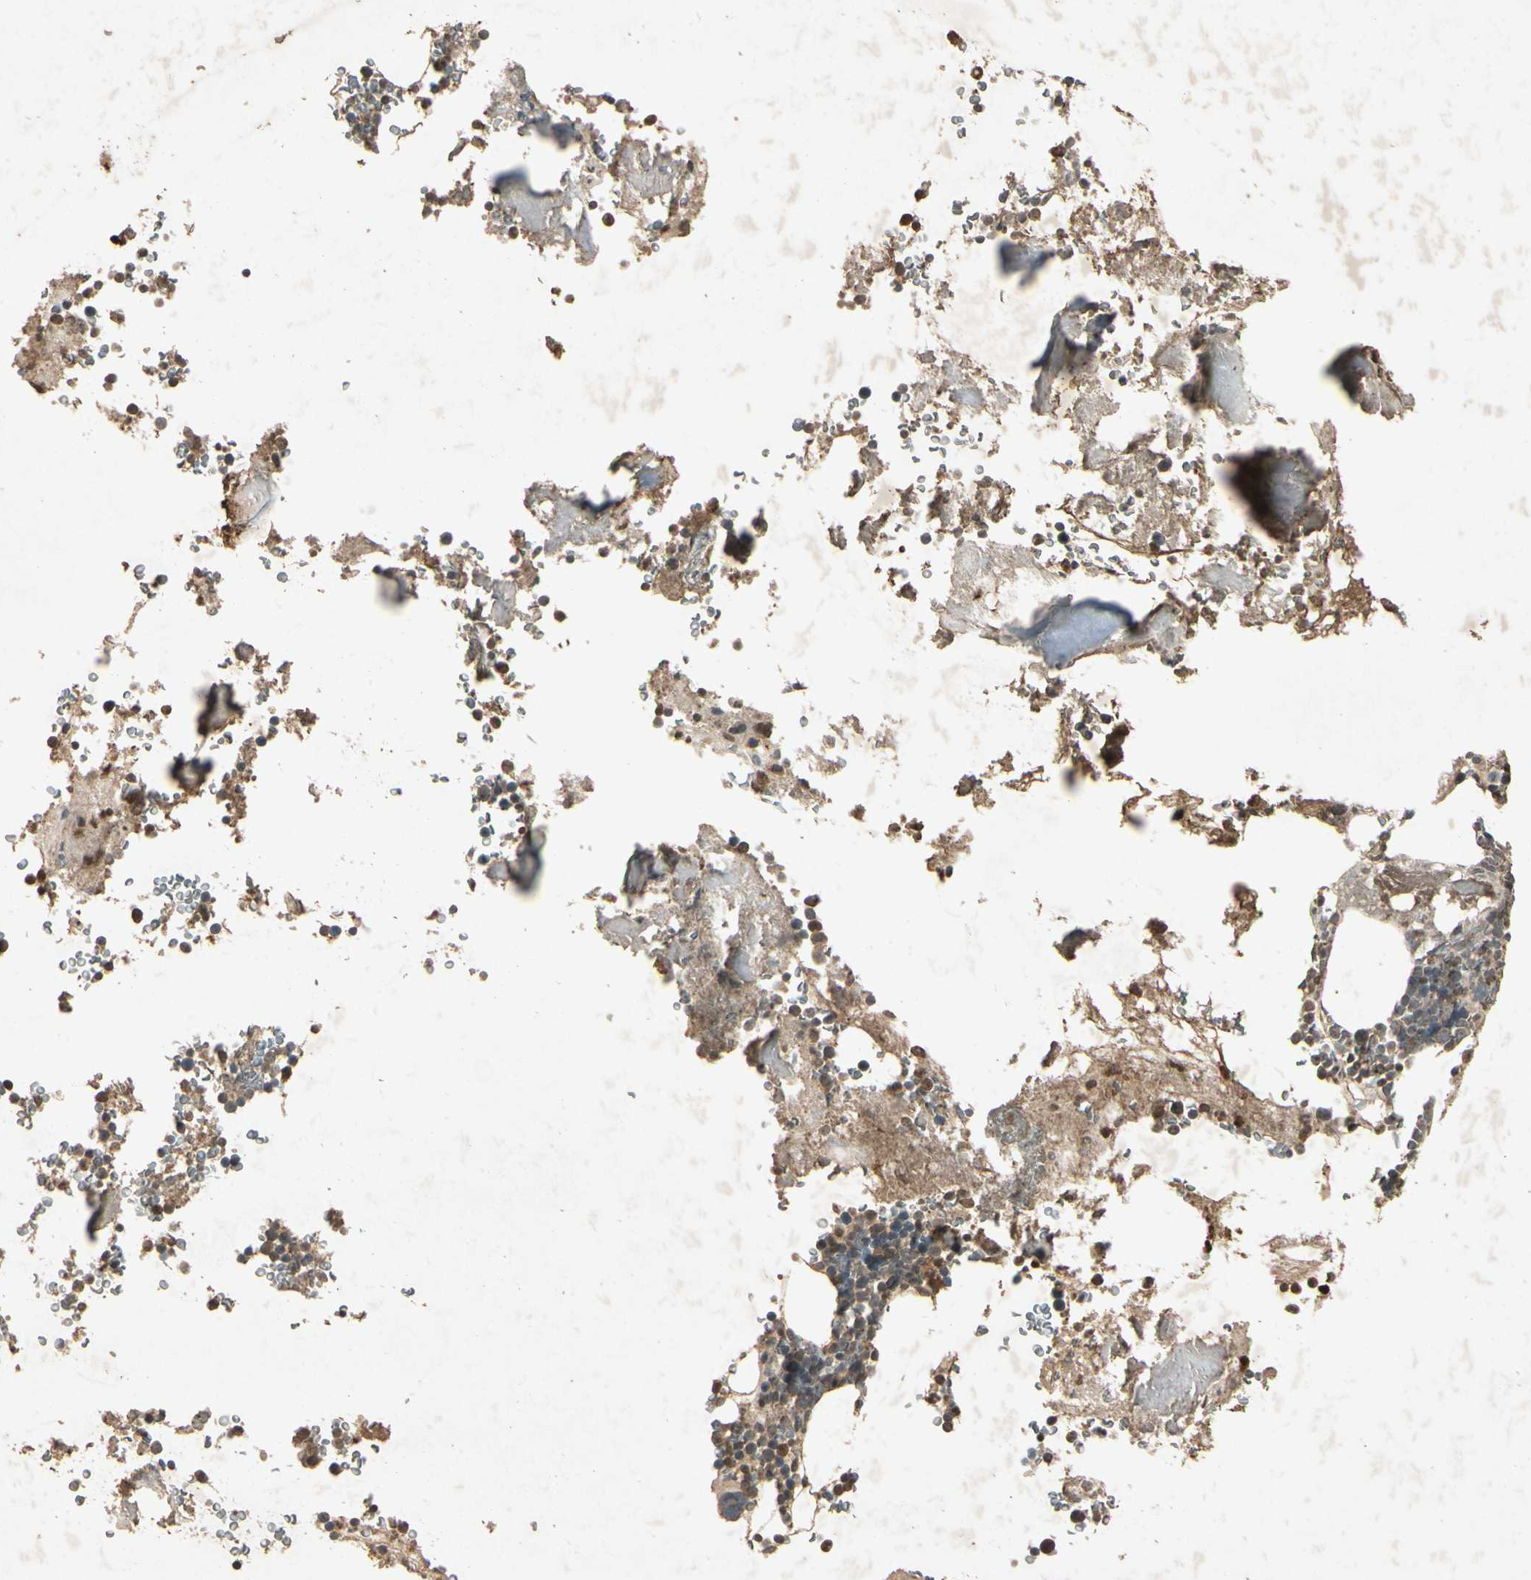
{"staining": {"intensity": "weak", "quantity": "25%-75%", "location": "cytoplasmic/membranous"}, "tissue": "bone marrow", "cell_type": "Hematopoietic cells", "image_type": "normal", "snomed": [{"axis": "morphology", "description": "Normal tissue, NOS"}, {"axis": "topography", "description": "Bone marrow"}], "caption": "This is a histology image of immunohistochemistry (IHC) staining of benign bone marrow, which shows weak staining in the cytoplasmic/membranous of hematopoietic cells.", "gene": "MSRB1", "patient": {"sex": "male"}}